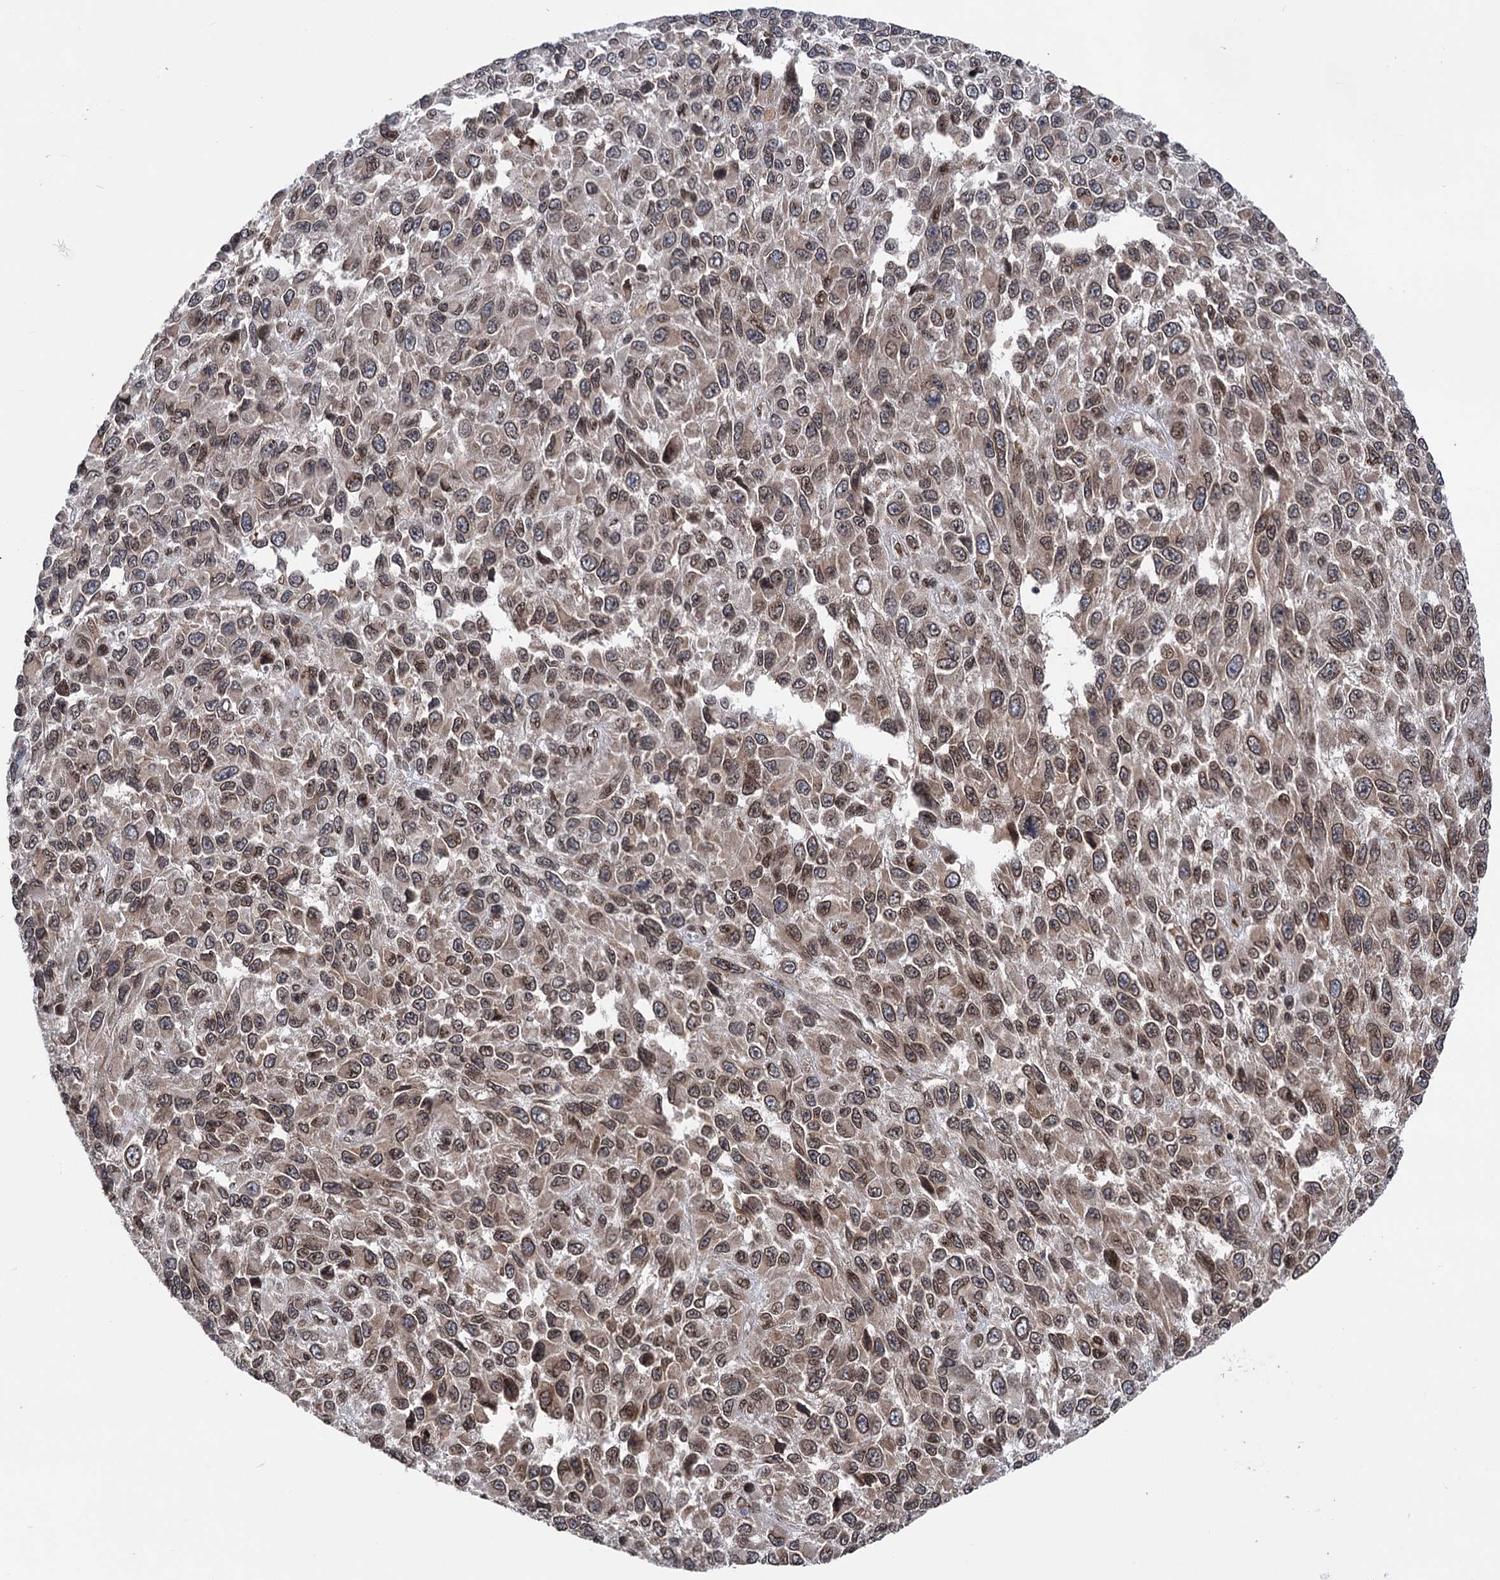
{"staining": {"intensity": "moderate", "quantity": "25%-75%", "location": "cytoplasmic/membranous,nuclear"}, "tissue": "melanoma", "cell_type": "Tumor cells", "image_type": "cancer", "snomed": [{"axis": "morphology", "description": "Normal tissue, NOS"}, {"axis": "morphology", "description": "Malignant melanoma, NOS"}, {"axis": "topography", "description": "Skin"}], "caption": "Immunohistochemical staining of malignant melanoma exhibits medium levels of moderate cytoplasmic/membranous and nuclear staining in about 25%-75% of tumor cells.", "gene": "MESD", "patient": {"sex": "female", "age": 96}}